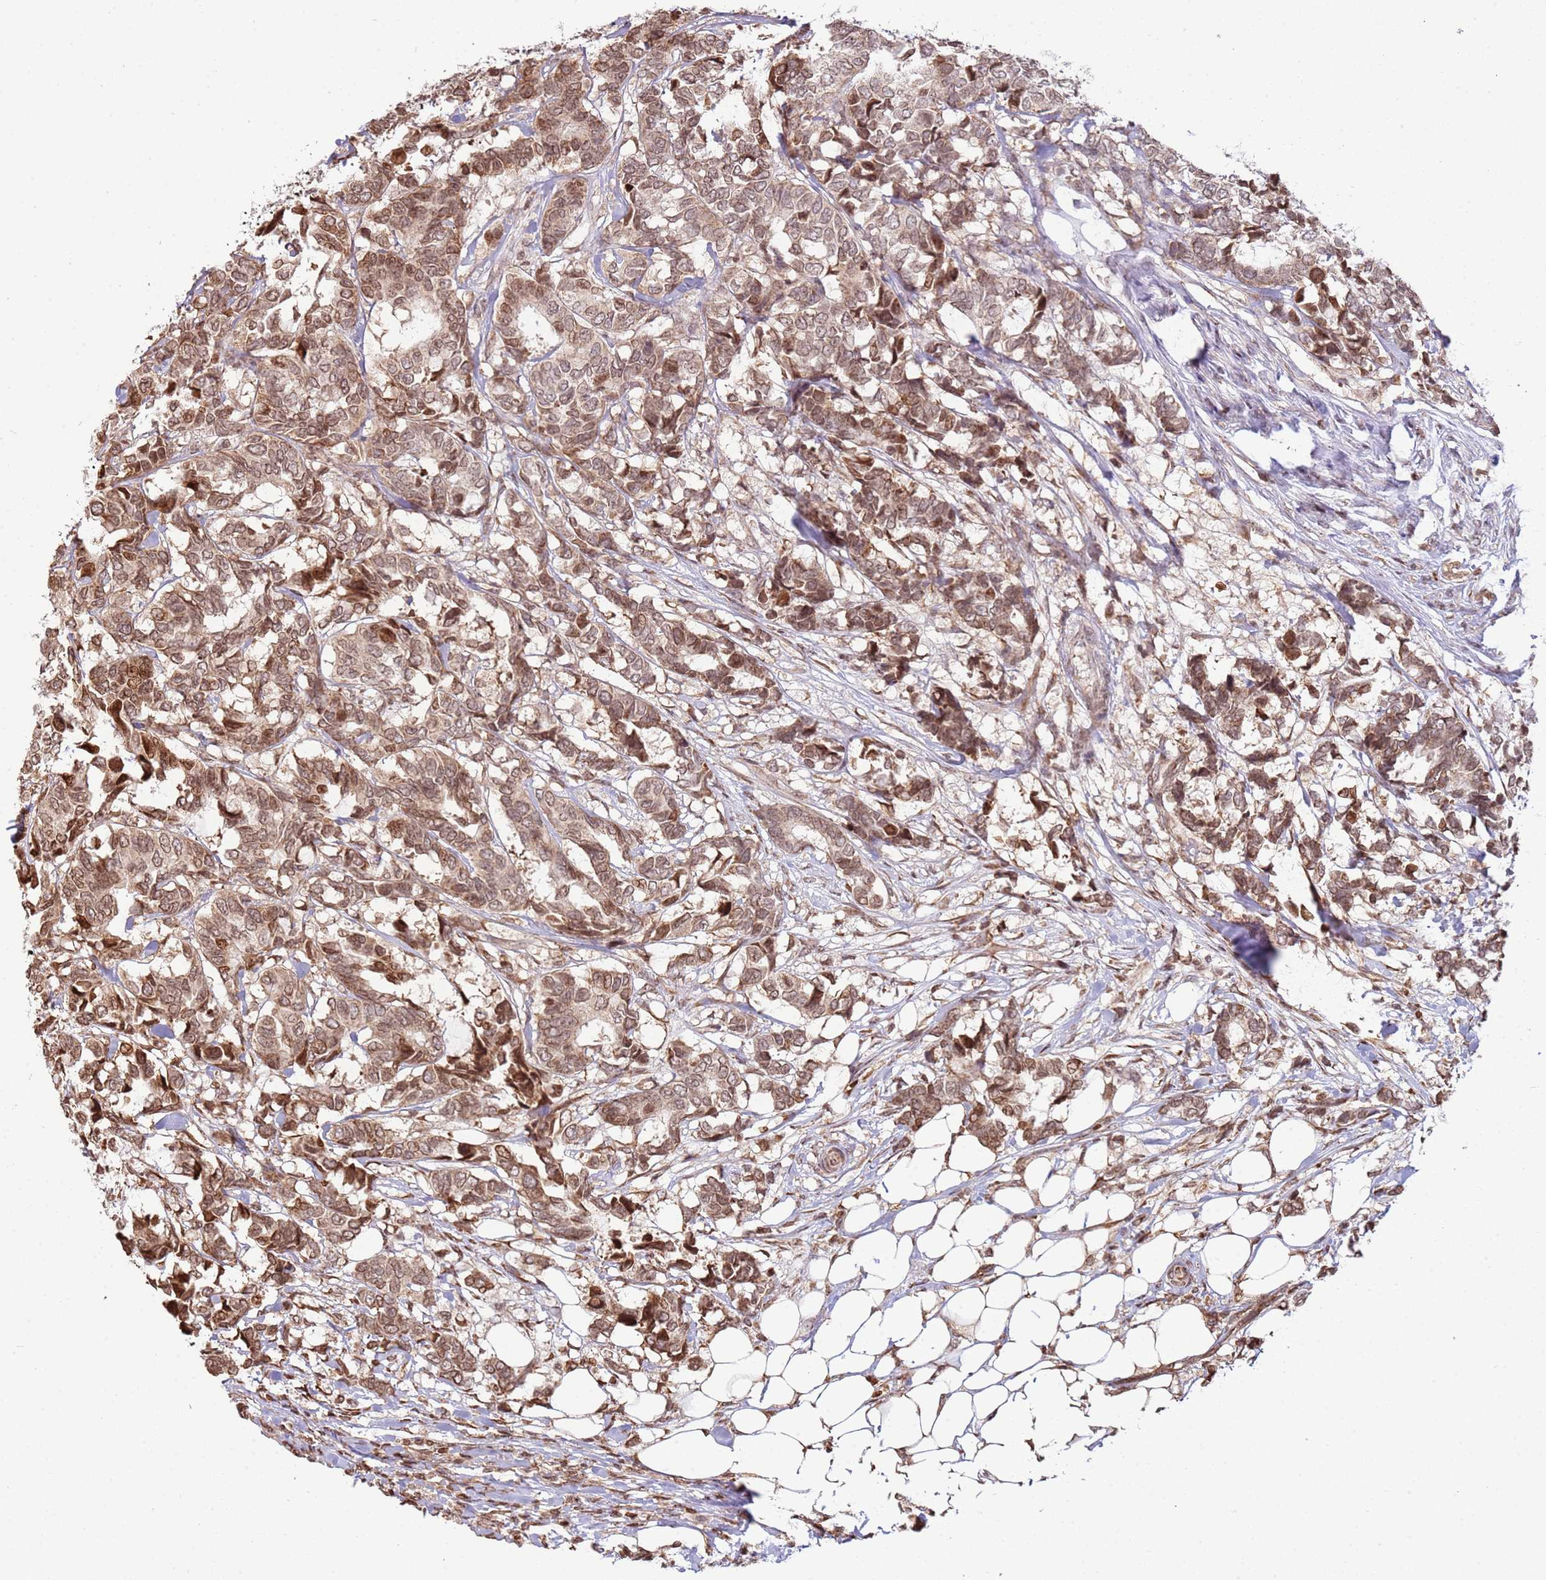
{"staining": {"intensity": "moderate", "quantity": ">75%", "location": "cytoplasmic/membranous,nuclear"}, "tissue": "breast cancer", "cell_type": "Tumor cells", "image_type": "cancer", "snomed": [{"axis": "morphology", "description": "Duct carcinoma"}, {"axis": "topography", "description": "Breast"}], "caption": "The immunohistochemical stain highlights moderate cytoplasmic/membranous and nuclear expression in tumor cells of breast cancer (infiltrating ductal carcinoma) tissue.", "gene": "SCAF1", "patient": {"sex": "female", "age": 87}}